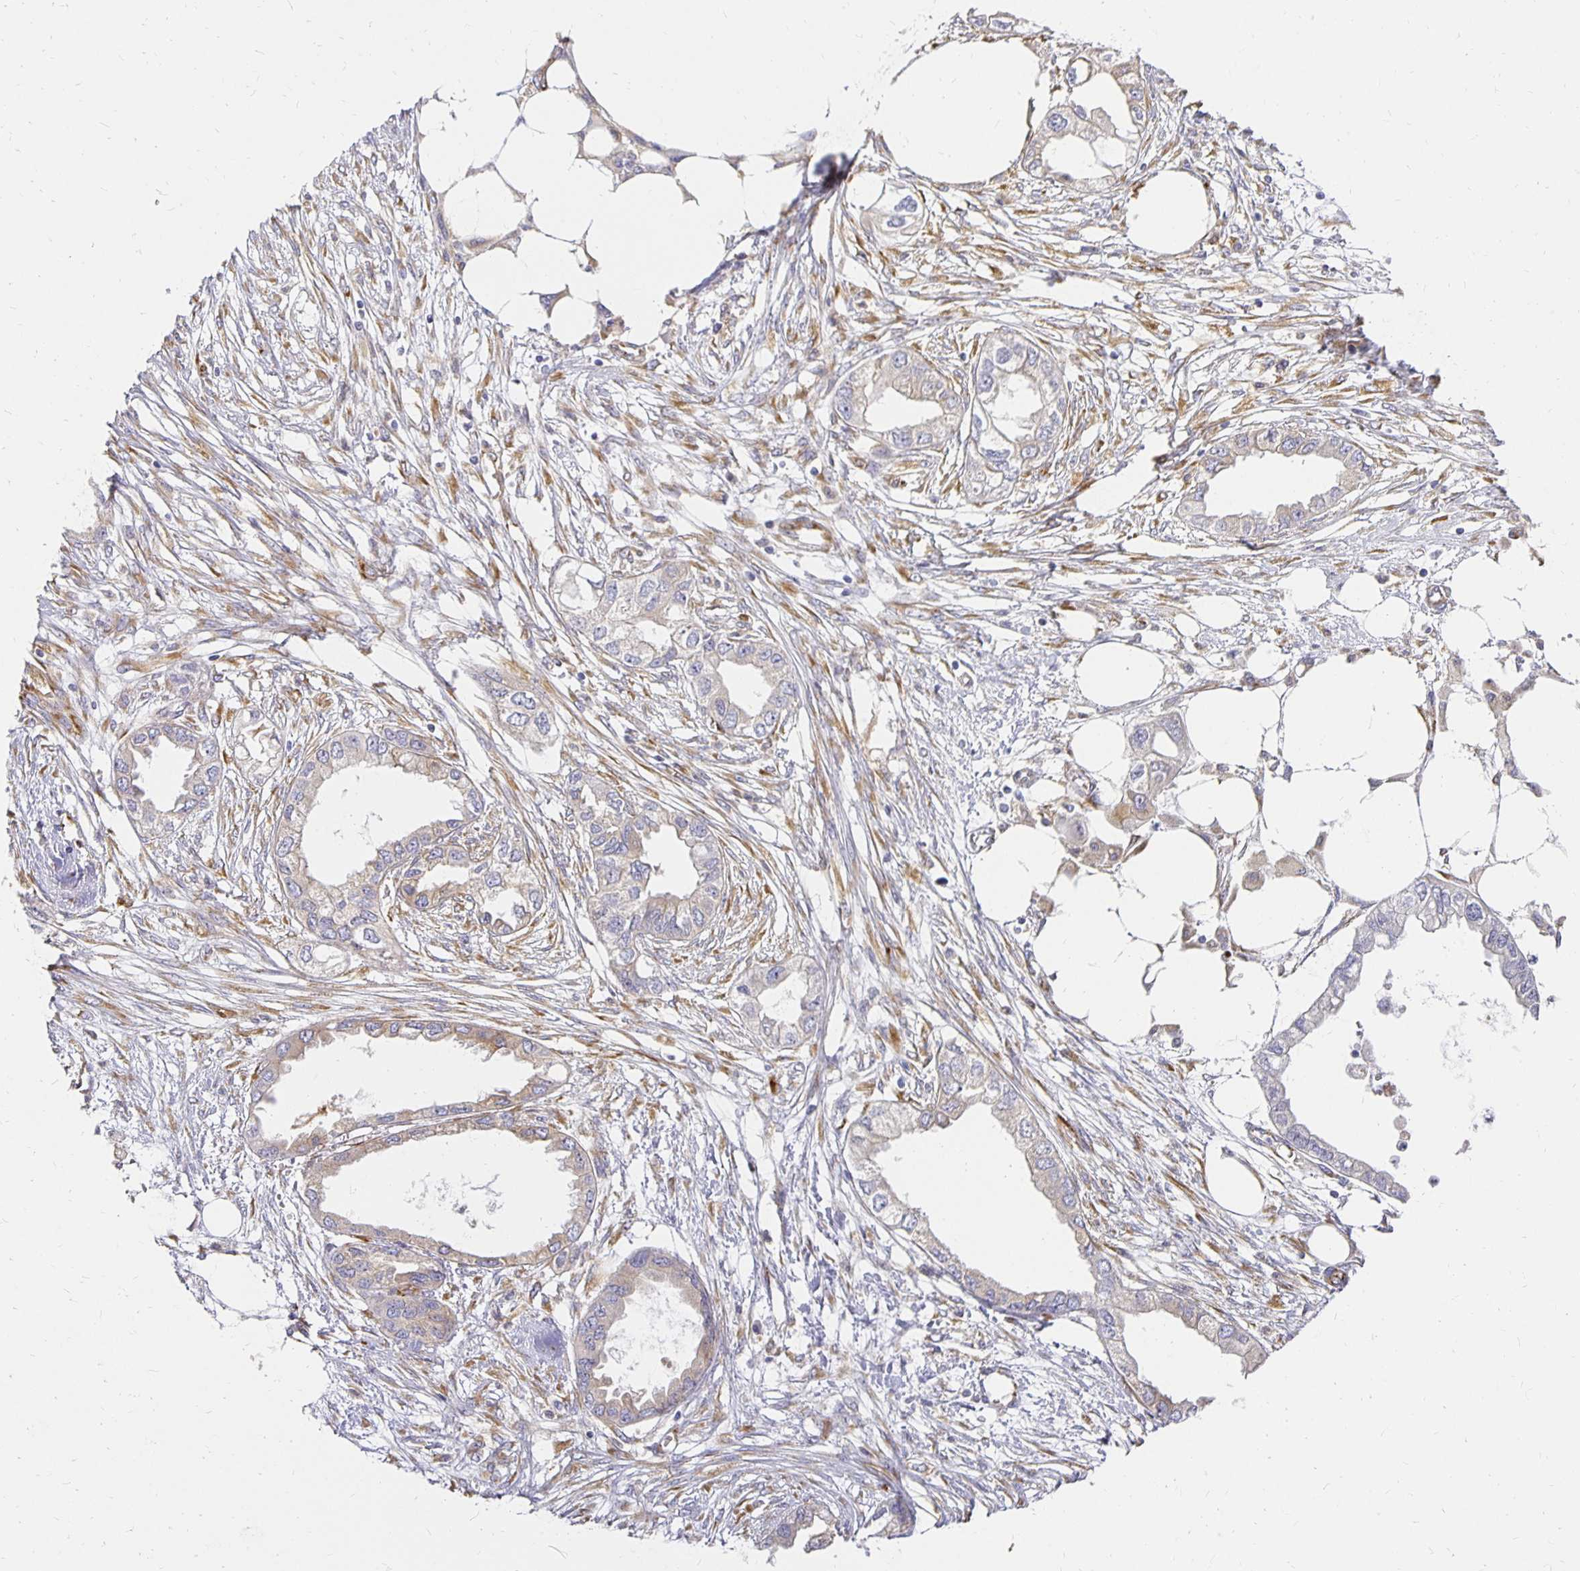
{"staining": {"intensity": "weak", "quantity": "25%-75%", "location": "cytoplasmic/membranous"}, "tissue": "endometrial cancer", "cell_type": "Tumor cells", "image_type": "cancer", "snomed": [{"axis": "morphology", "description": "Adenocarcinoma, NOS"}, {"axis": "morphology", "description": "Adenocarcinoma, metastatic, NOS"}, {"axis": "topography", "description": "Adipose tissue"}, {"axis": "topography", "description": "Endometrium"}], "caption": "High-power microscopy captured an IHC micrograph of endometrial adenocarcinoma, revealing weak cytoplasmic/membranous positivity in approximately 25%-75% of tumor cells.", "gene": "PLOD1", "patient": {"sex": "female", "age": 67}}